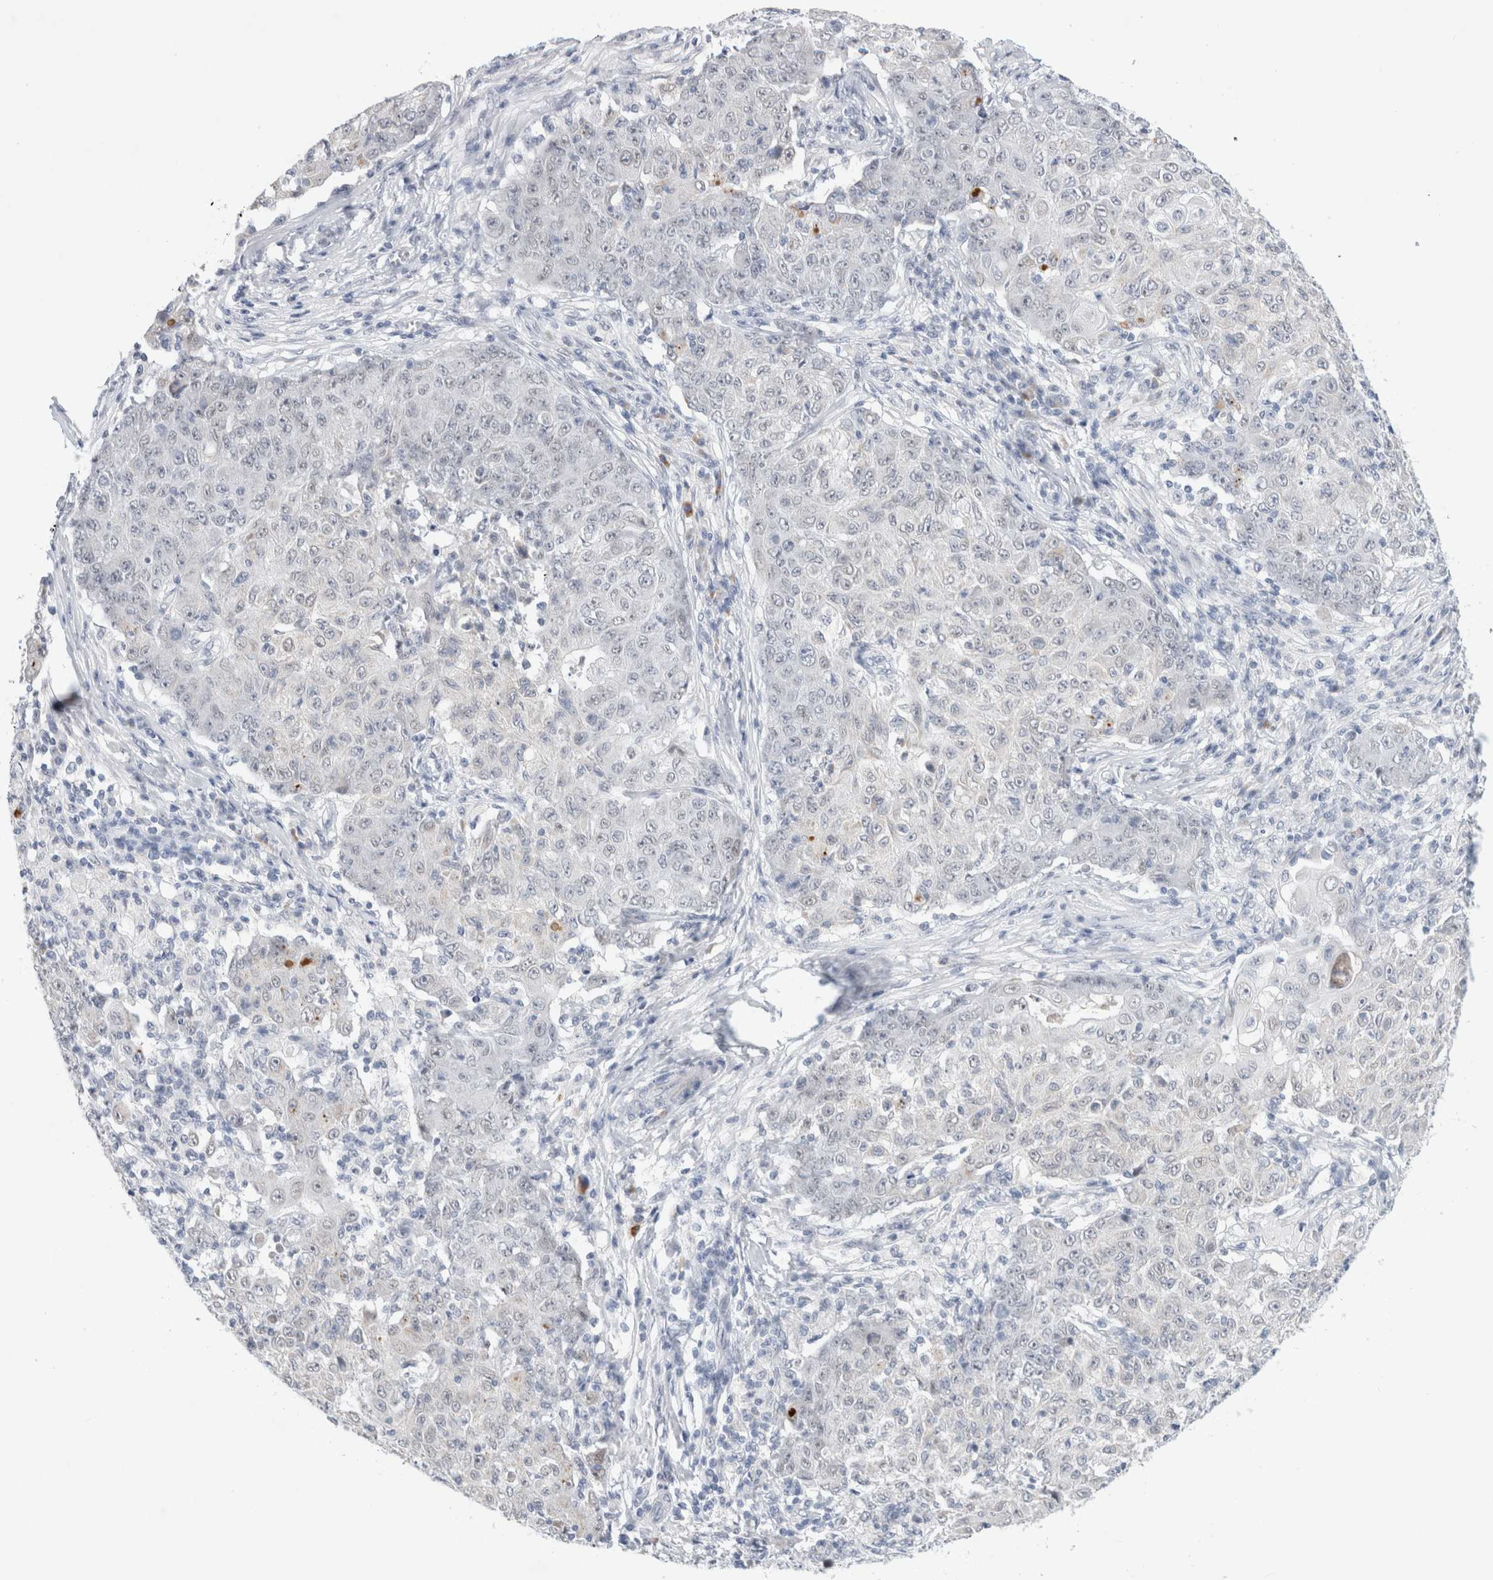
{"staining": {"intensity": "negative", "quantity": "none", "location": "none"}, "tissue": "ovarian cancer", "cell_type": "Tumor cells", "image_type": "cancer", "snomed": [{"axis": "morphology", "description": "Carcinoma, endometroid"}, {"axis": "topography", "description": "Ovary"}], "caption": "This is an immunohistochemistry (IHC) histopathology image of human ovarian cancer. There is no expression in tumor cells.", "gene": "SLC22A12", "patient": {"sex": "female", "age": 42}}